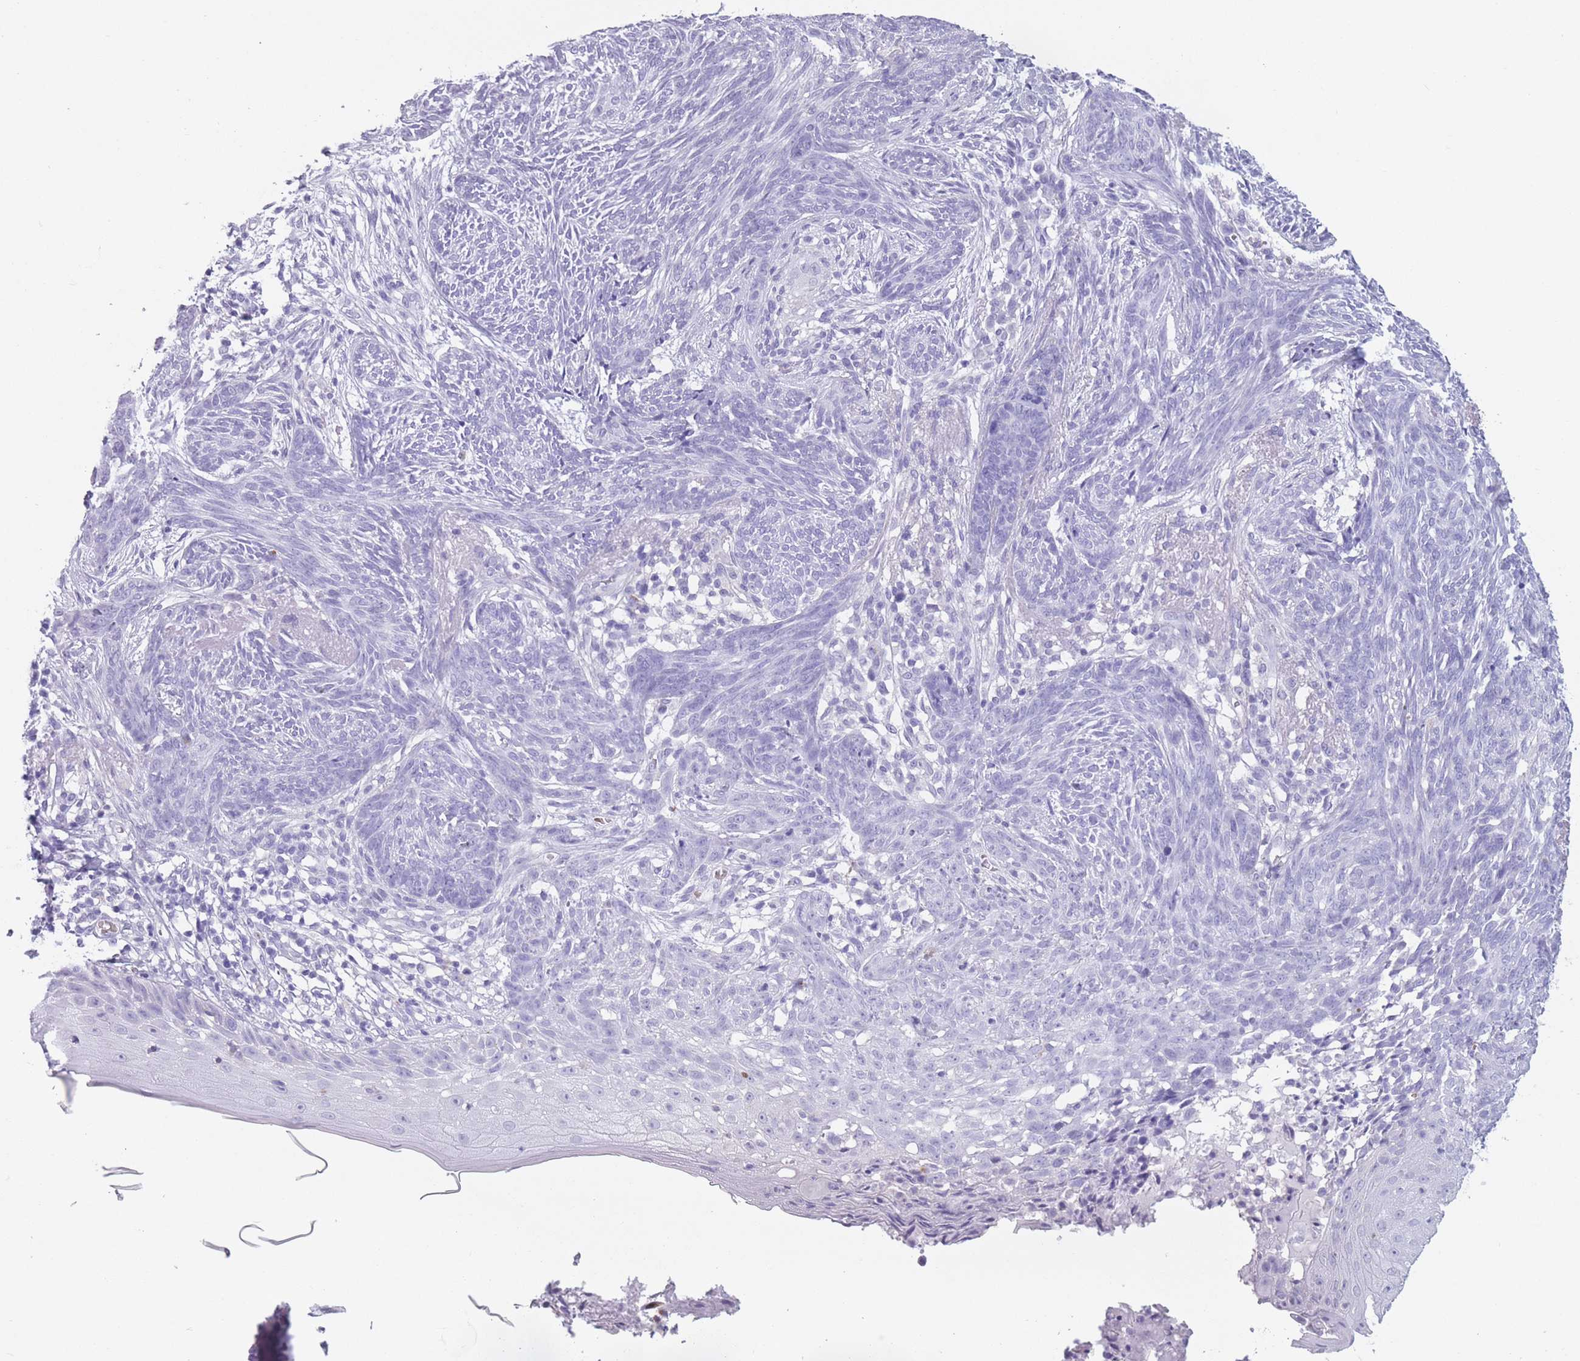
{"staining": {"intensity": "negative", "quantity": "none", "location": "none"}, "tissue": "skin cancer", "cell_type": "Tumor cells", "image_type": "cancer", "snomed": [{"axis": "morphology", "description": "Basal cell carcinoma"}, {"axis": "topography", "description": "Skin"}], "caption": "The immunohistochemistry image has no significant expression in tumor cells of skin cancer (basal cell carcinoma) tissue.", "gene": "OR7C1", "patient": {"sex": "male", "age": 73}}